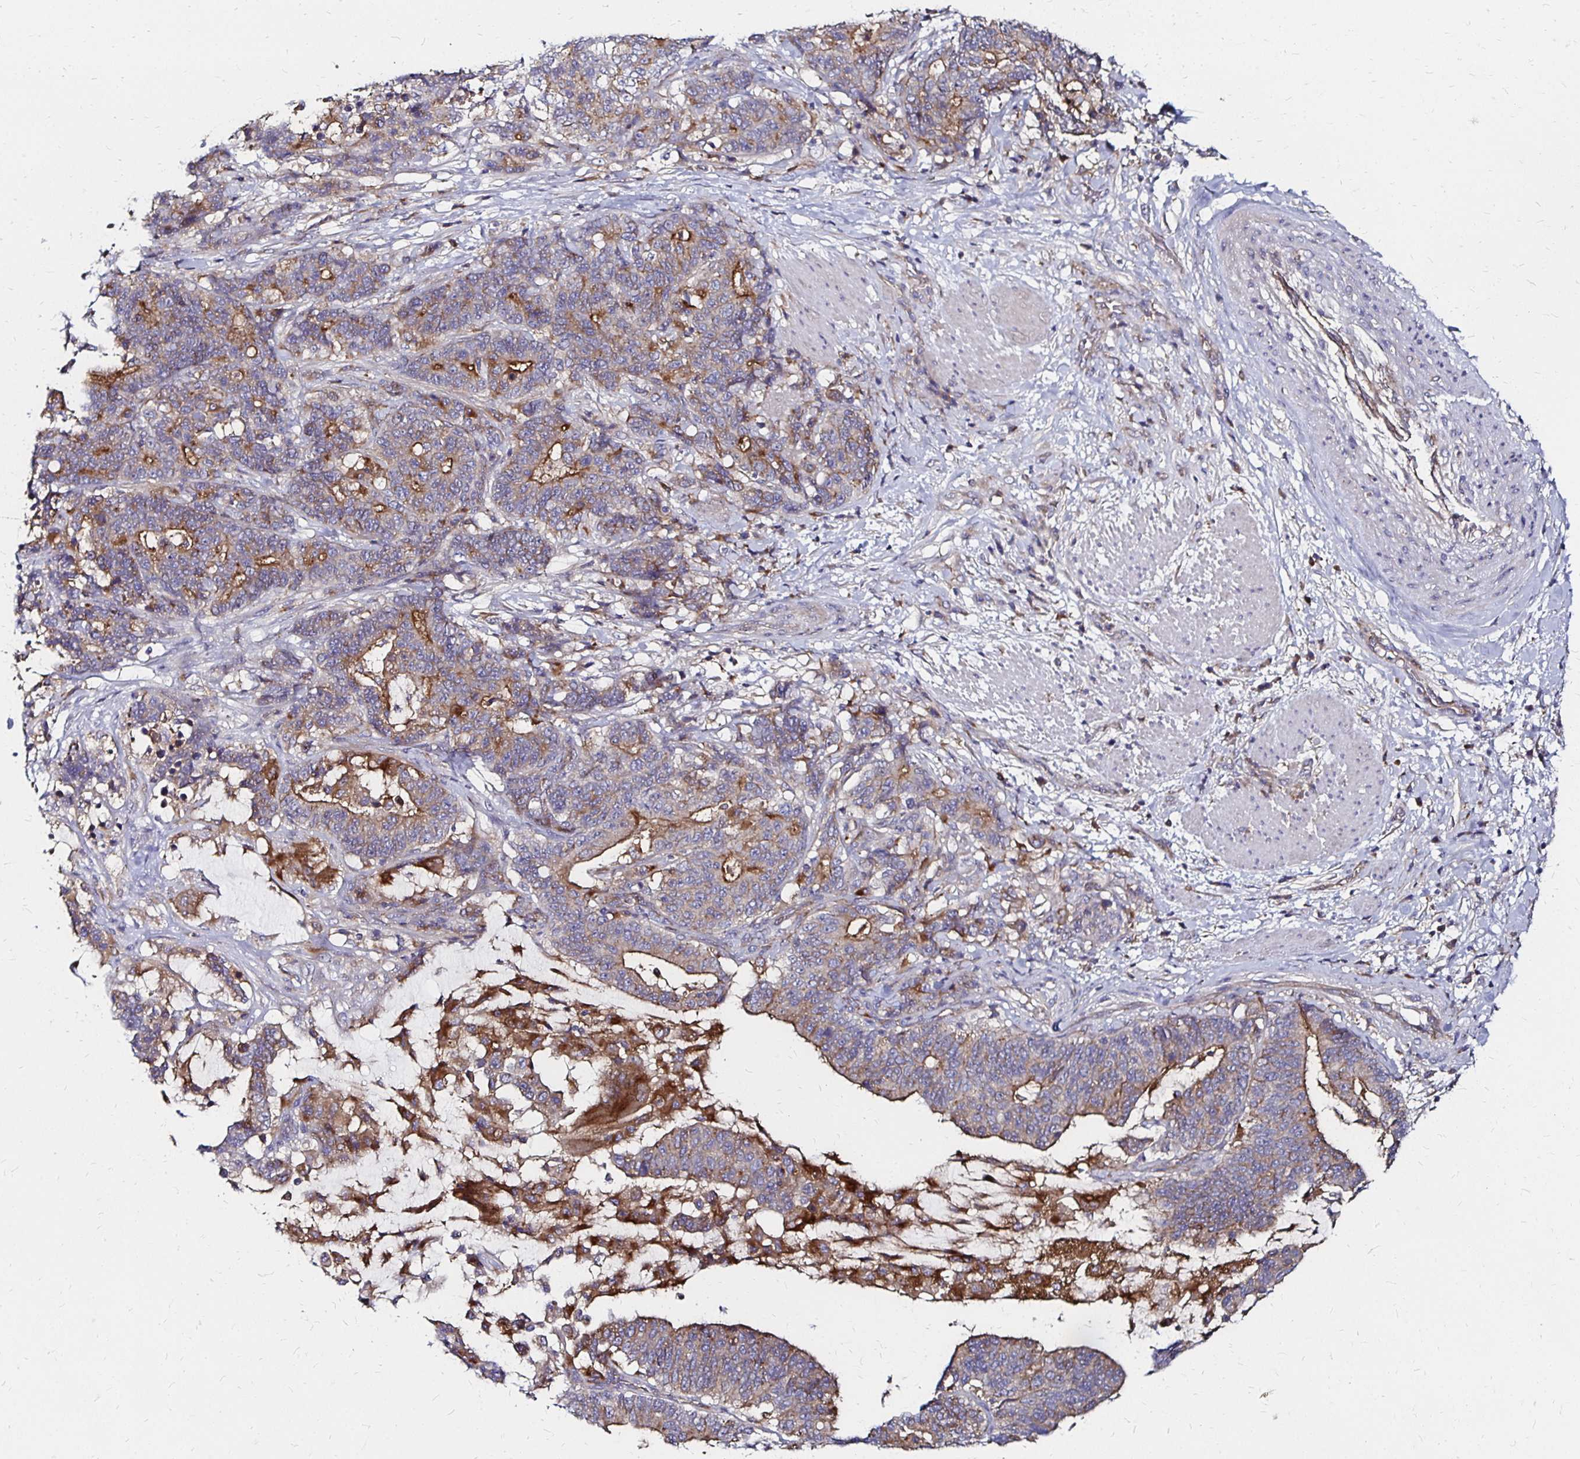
{"staining": {"intensity": "moderate", "quantity": "25%-75%", "location": "cytoplasmic/membranous"}, "tissue": "stomach cancer", "cell_type": "Tumor cells", "image_type": "cancer", "snomed": [{"axis": "morphology", "description": "Normal tissue, NOS"}, {"axis": "morphology", "description": "Adenocarcinoma, NOS"}, {"axis": "topography", "description": "Stomach"}], "caption": "Stomach cancer (adenocarcinoma) was stained to show a protein in brown. There is medium levels of moderate cytoplasmic/membranous positivity in approximately 25%-75% of tumor cells.", "gene": "NCSTN", "patient": {"sex": "female", "age": 64}}